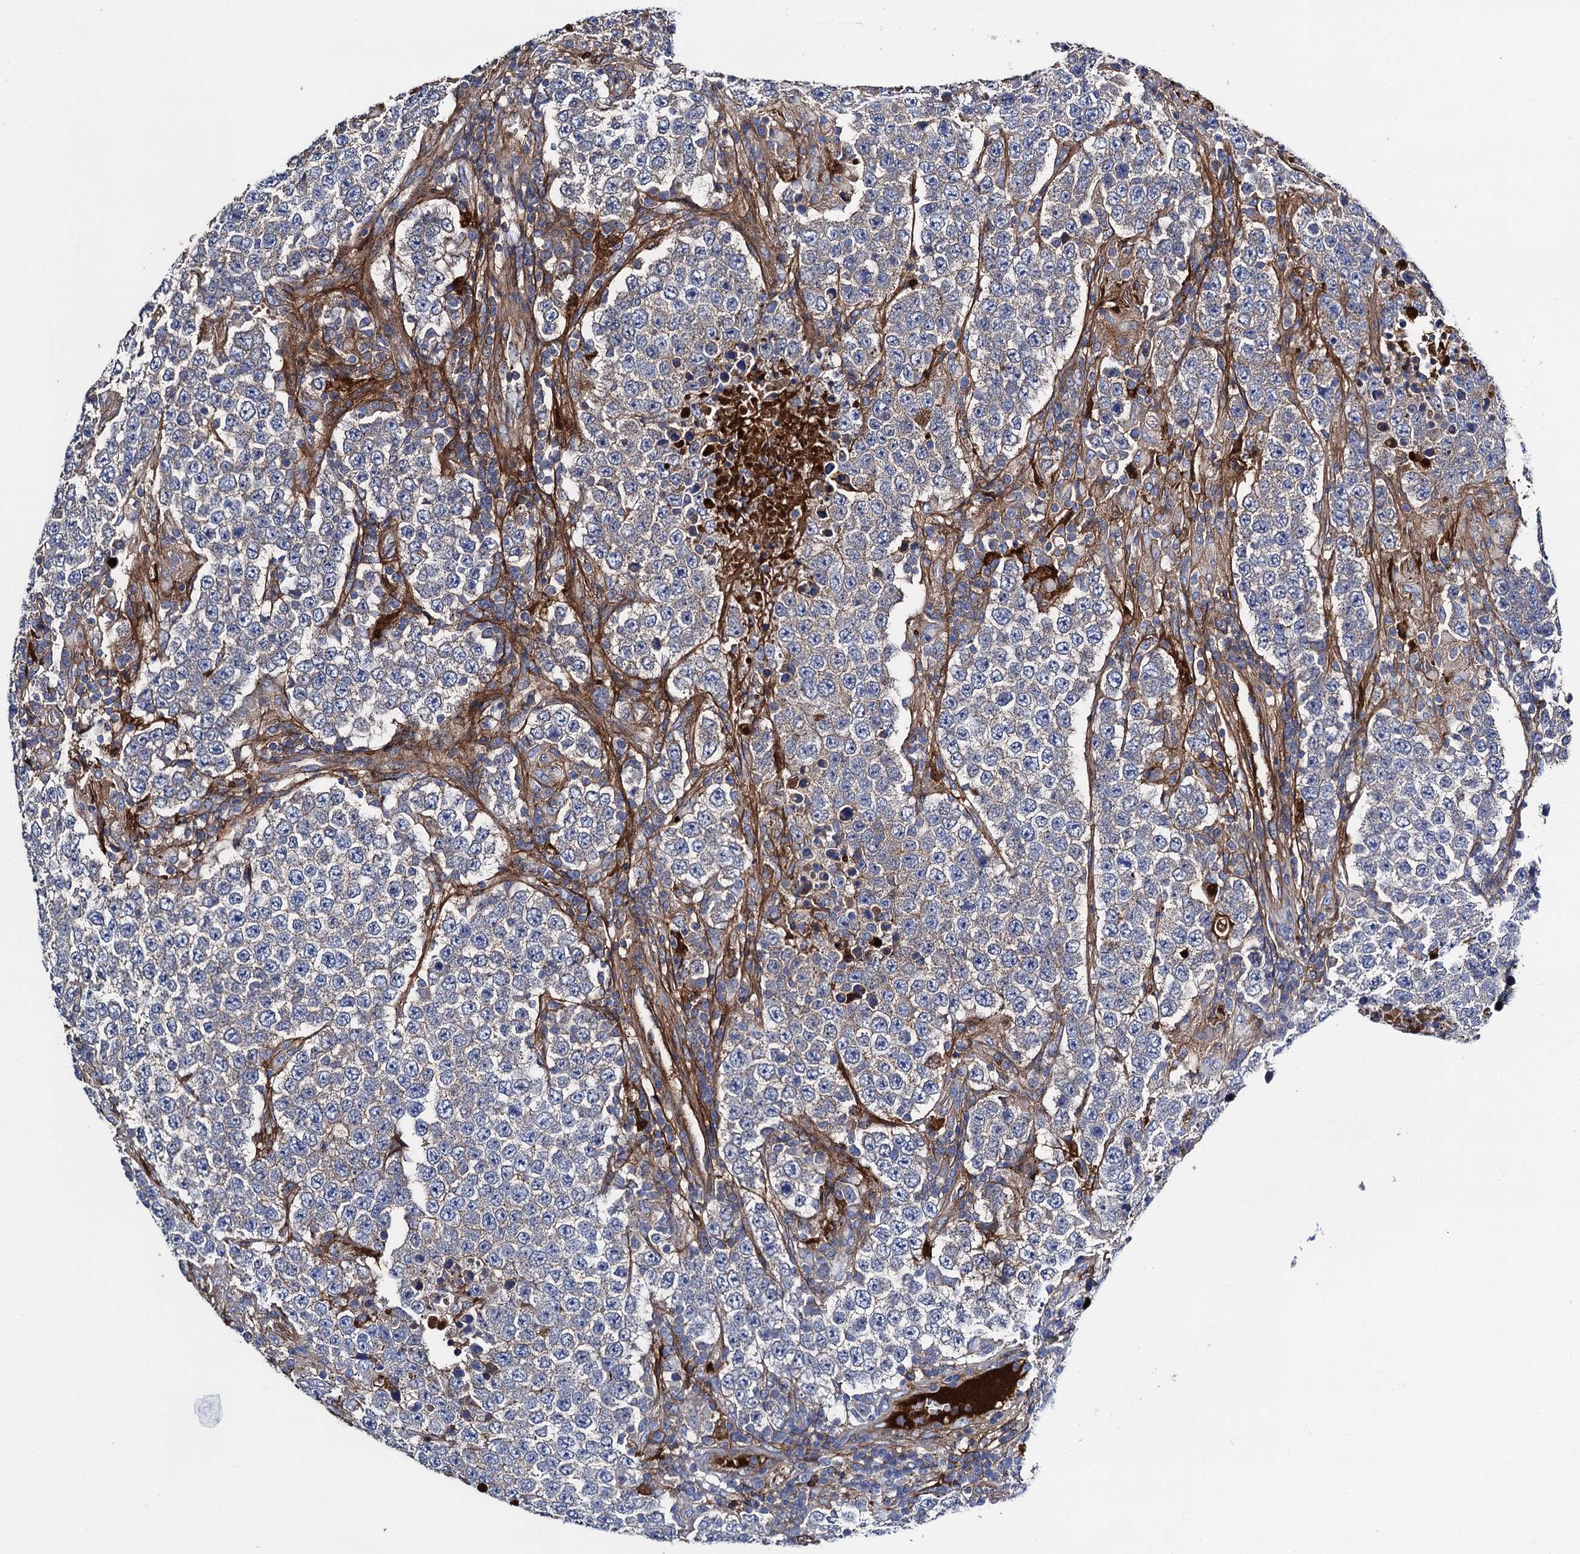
{"staining": {"intensity": "negative", "quantity": "none", "location": "none"}, "tissue": "testis cancer", "cell_type": "Tumor cells", "image_type": "cancer", "snomed": [{"axis": "morphology", "description": "Normal tissue, NOS"}, {"axis": "morphology", "description": "Urothelial carcinoma, High grade"}, {"axis": "morphology", "description": "Seminoma, NOS"}, {"axis": "morphology", "description": "Carcinoma, Embryonal, NOS"}, {"axis": "topography", "description": "Urinary bladder"}, {"axis": "topography", "description": "Testis"}], "caption": "Tumor cells are negative for brown protein staining in embryonal carcinoma (testis).", "gene": "FREM3", "patient": {"sex": "male", "age": 41}}